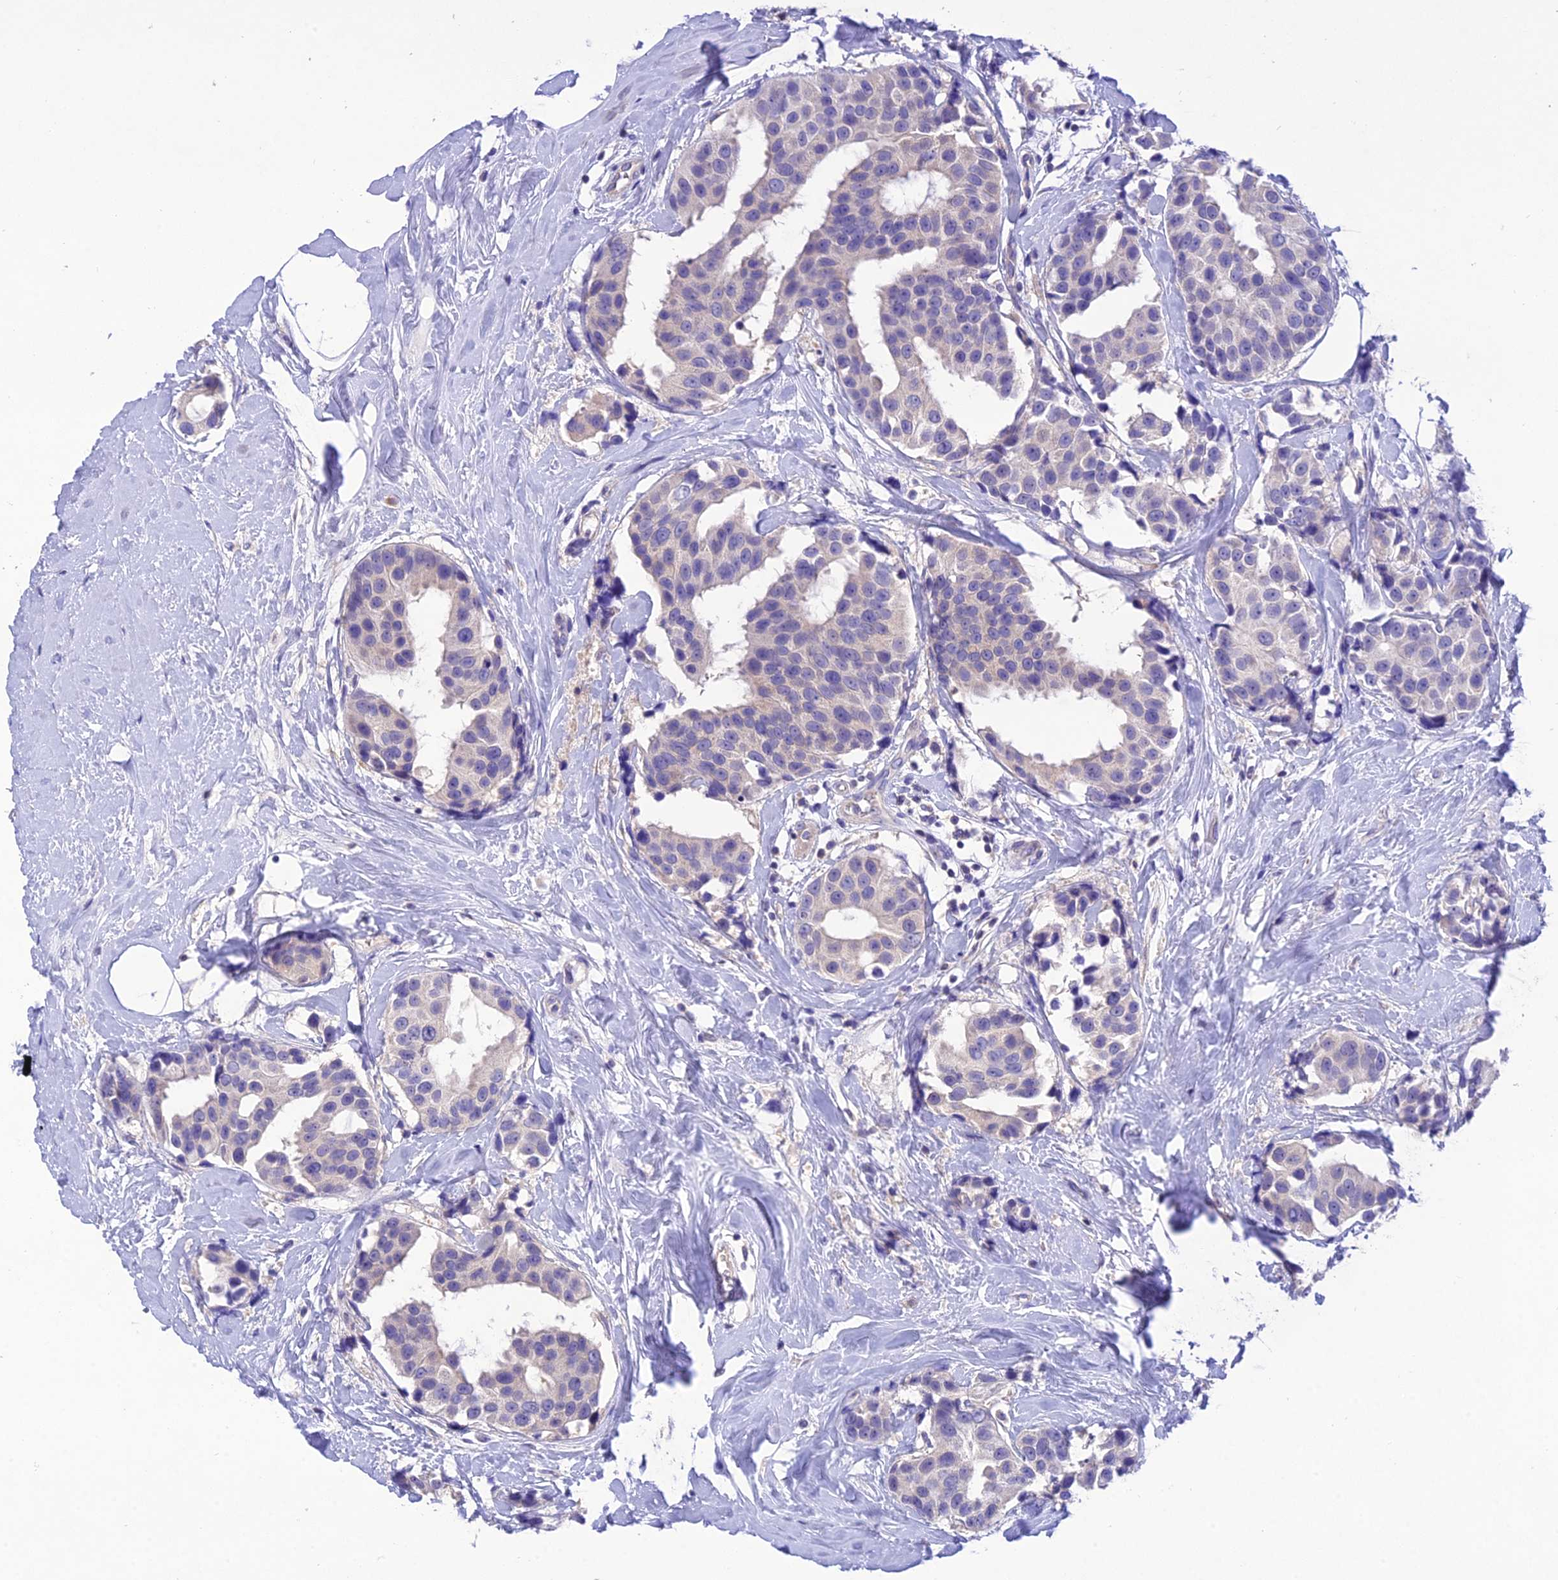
{"staining": {"intensity": "negative", "quantity": "none", "location": "none"}, "tissue": "breast cancer", "cell_type": "Tumor cells", "image_type": "cancer", "snomed": [{"axis": "morphology", "description": "Normal tissue, NOS"}, {"axis": "morphology", "description": "Duct carcinoma"}, {"axis": "topography", "description": "Breast"}], "caption": "Tumor cells show no significant protein expression in breast cancer (invasive ductal carcinoma).", "gene": "SNX24", "patient": {"sex": "female", "age": 39}}